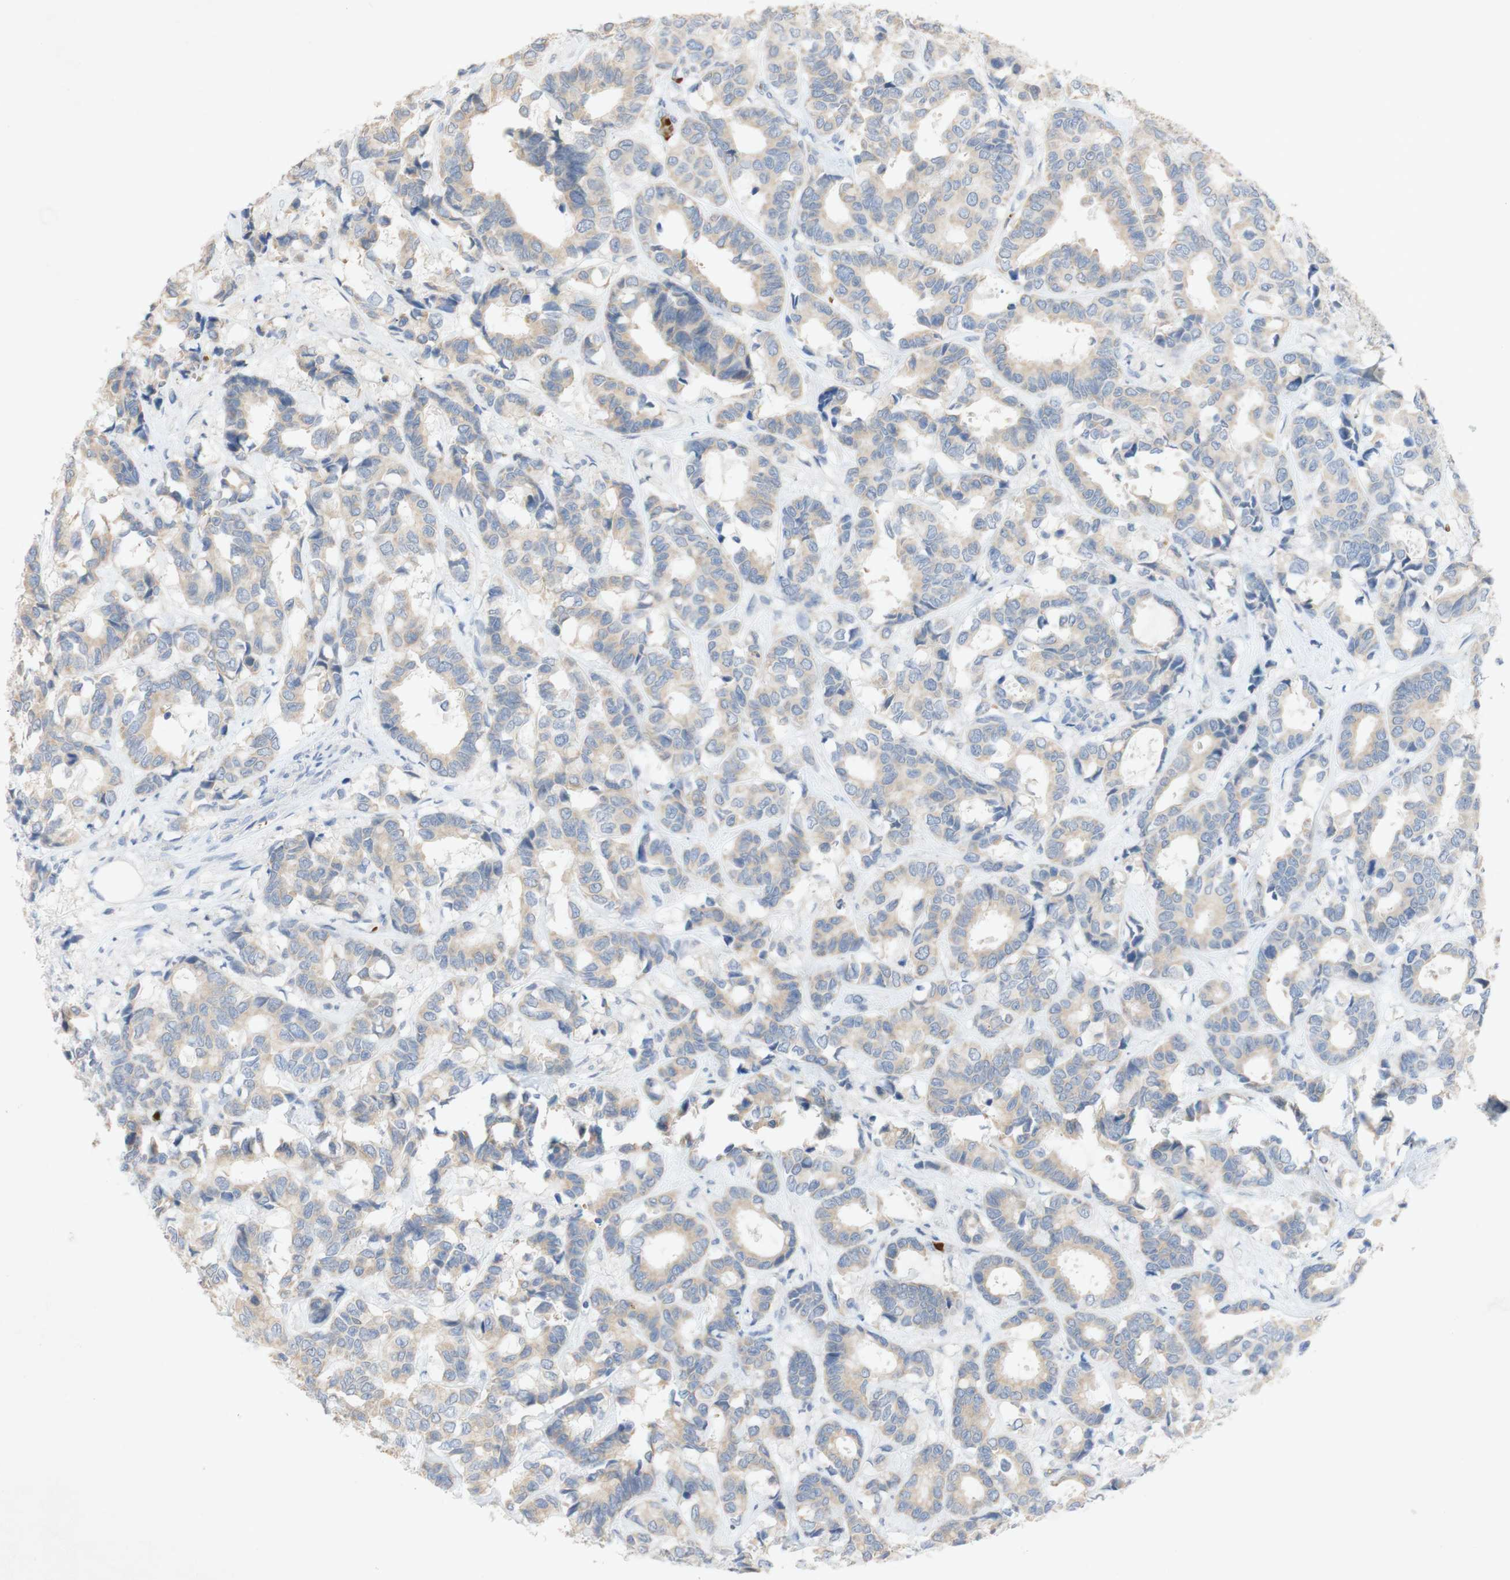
{"staining": {"intensity": "weak", "quantity": "25%-75%", "location": "cytoplasmic/membranous"}, "tissue": "breast cancer", "cell_type": "Tumor cells", "image_type": "cancer", "snomed": [{"axis": "morphology", "description": "Duct carcinoma"}, {"axis": "topography", "description": "Breast"}], "caption": "An immunohistochemistry (IHC) micrograph of neoplastic tissue is shown. Protein staining in brown shows weak cytoplasmic/membranous positivity in breast cancer within tumor cells.", "gene": "EPO", "patient": {"sex": "female", "age": 87}}